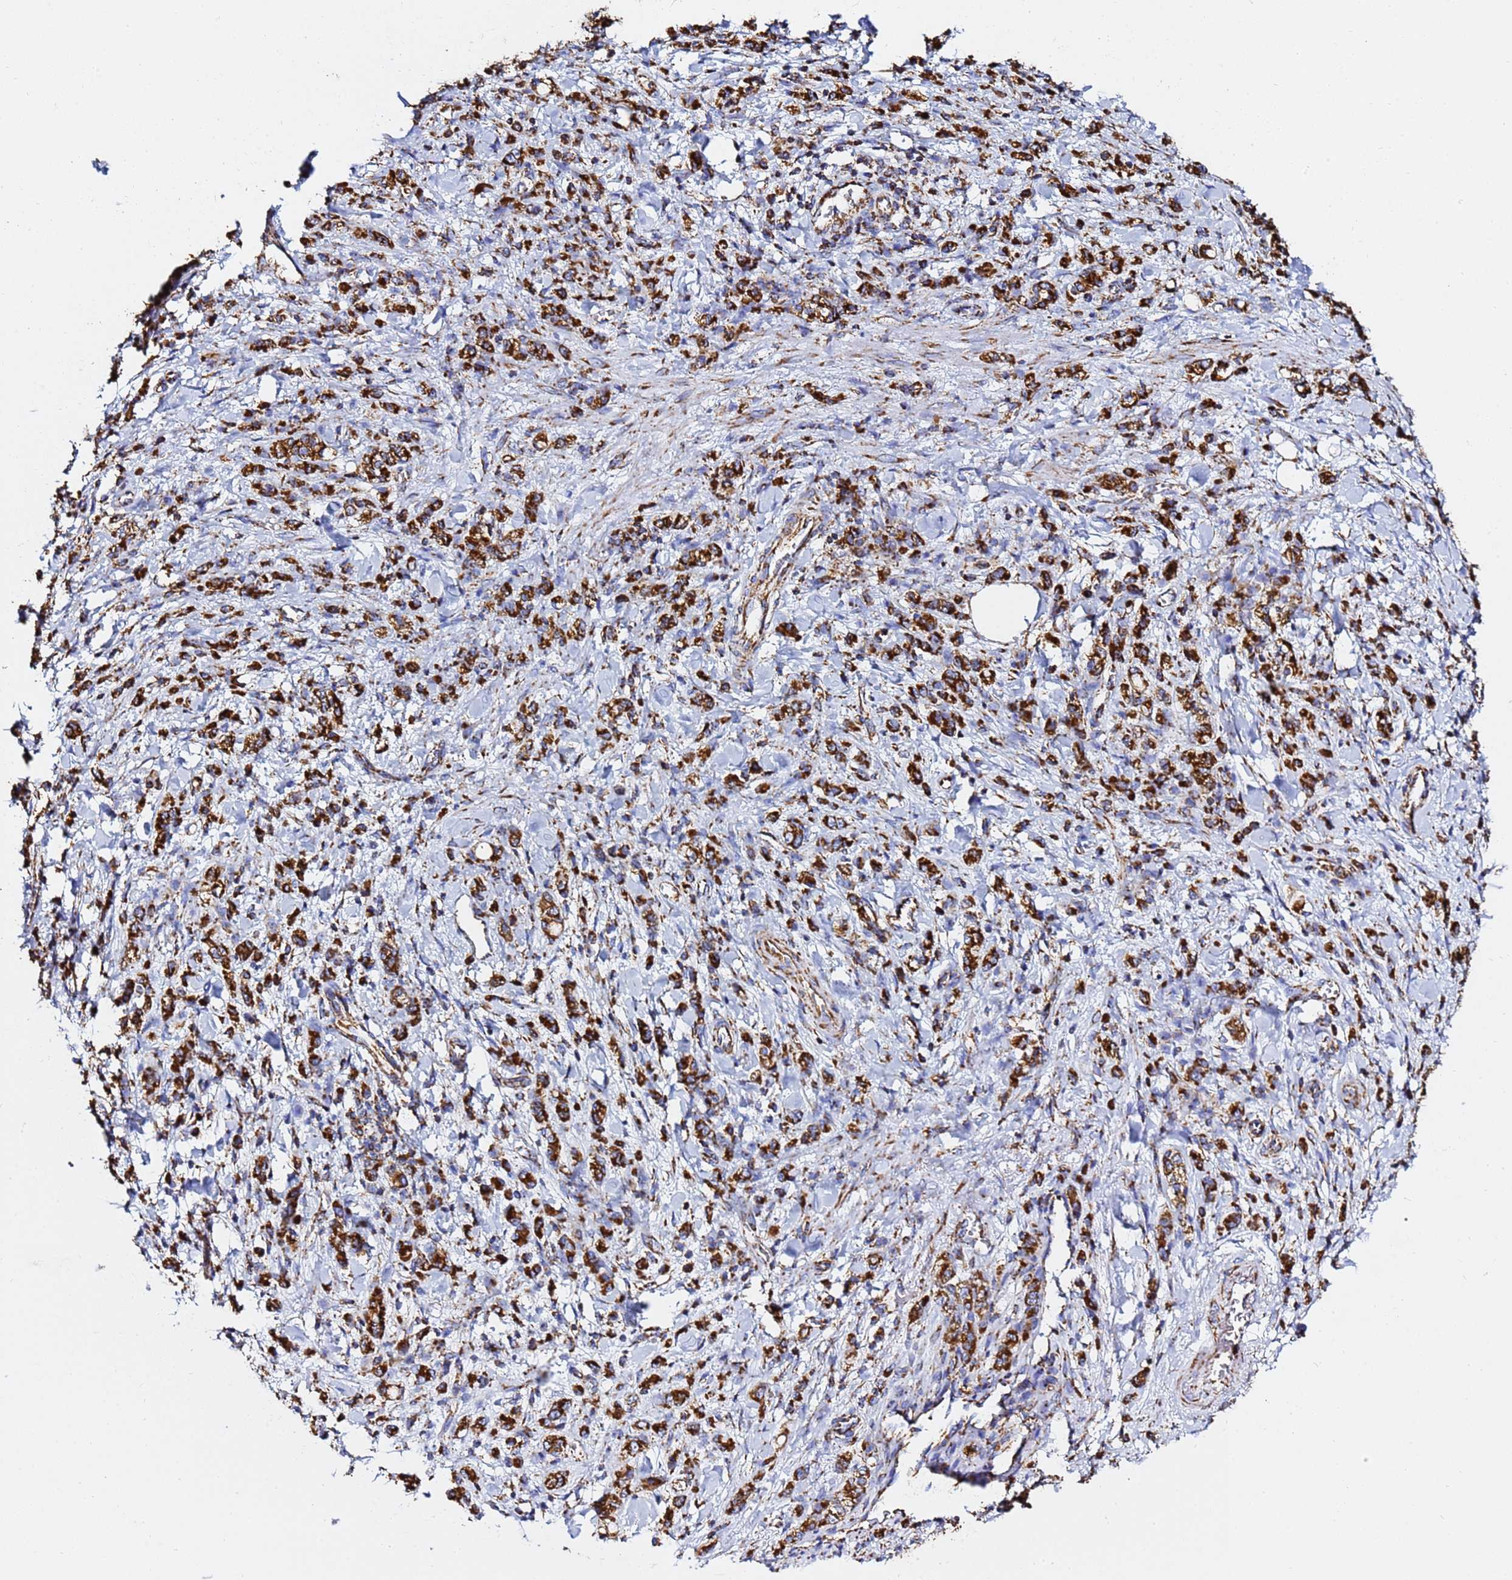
{"staining": {"intensity": "strong", "quantity": ">75%", "location": "cytoplasmic/membranous"}, "tissue": "stomach cancer", "cell_type": "Tumor cells", "image_type": "cancer", "snomed": [{"axis": "morphology", "description": "Adenocarcinoma, NOS"}, {"axis": "topography", "description": "Stomach"}], "caption": "A brown stain labels strong cytoplasmic/membranous expression of a protein in stomach adenocarcinoma tumor cells.", "gene": "PHB2", "patient": {"sex": "male", "age": 77}}